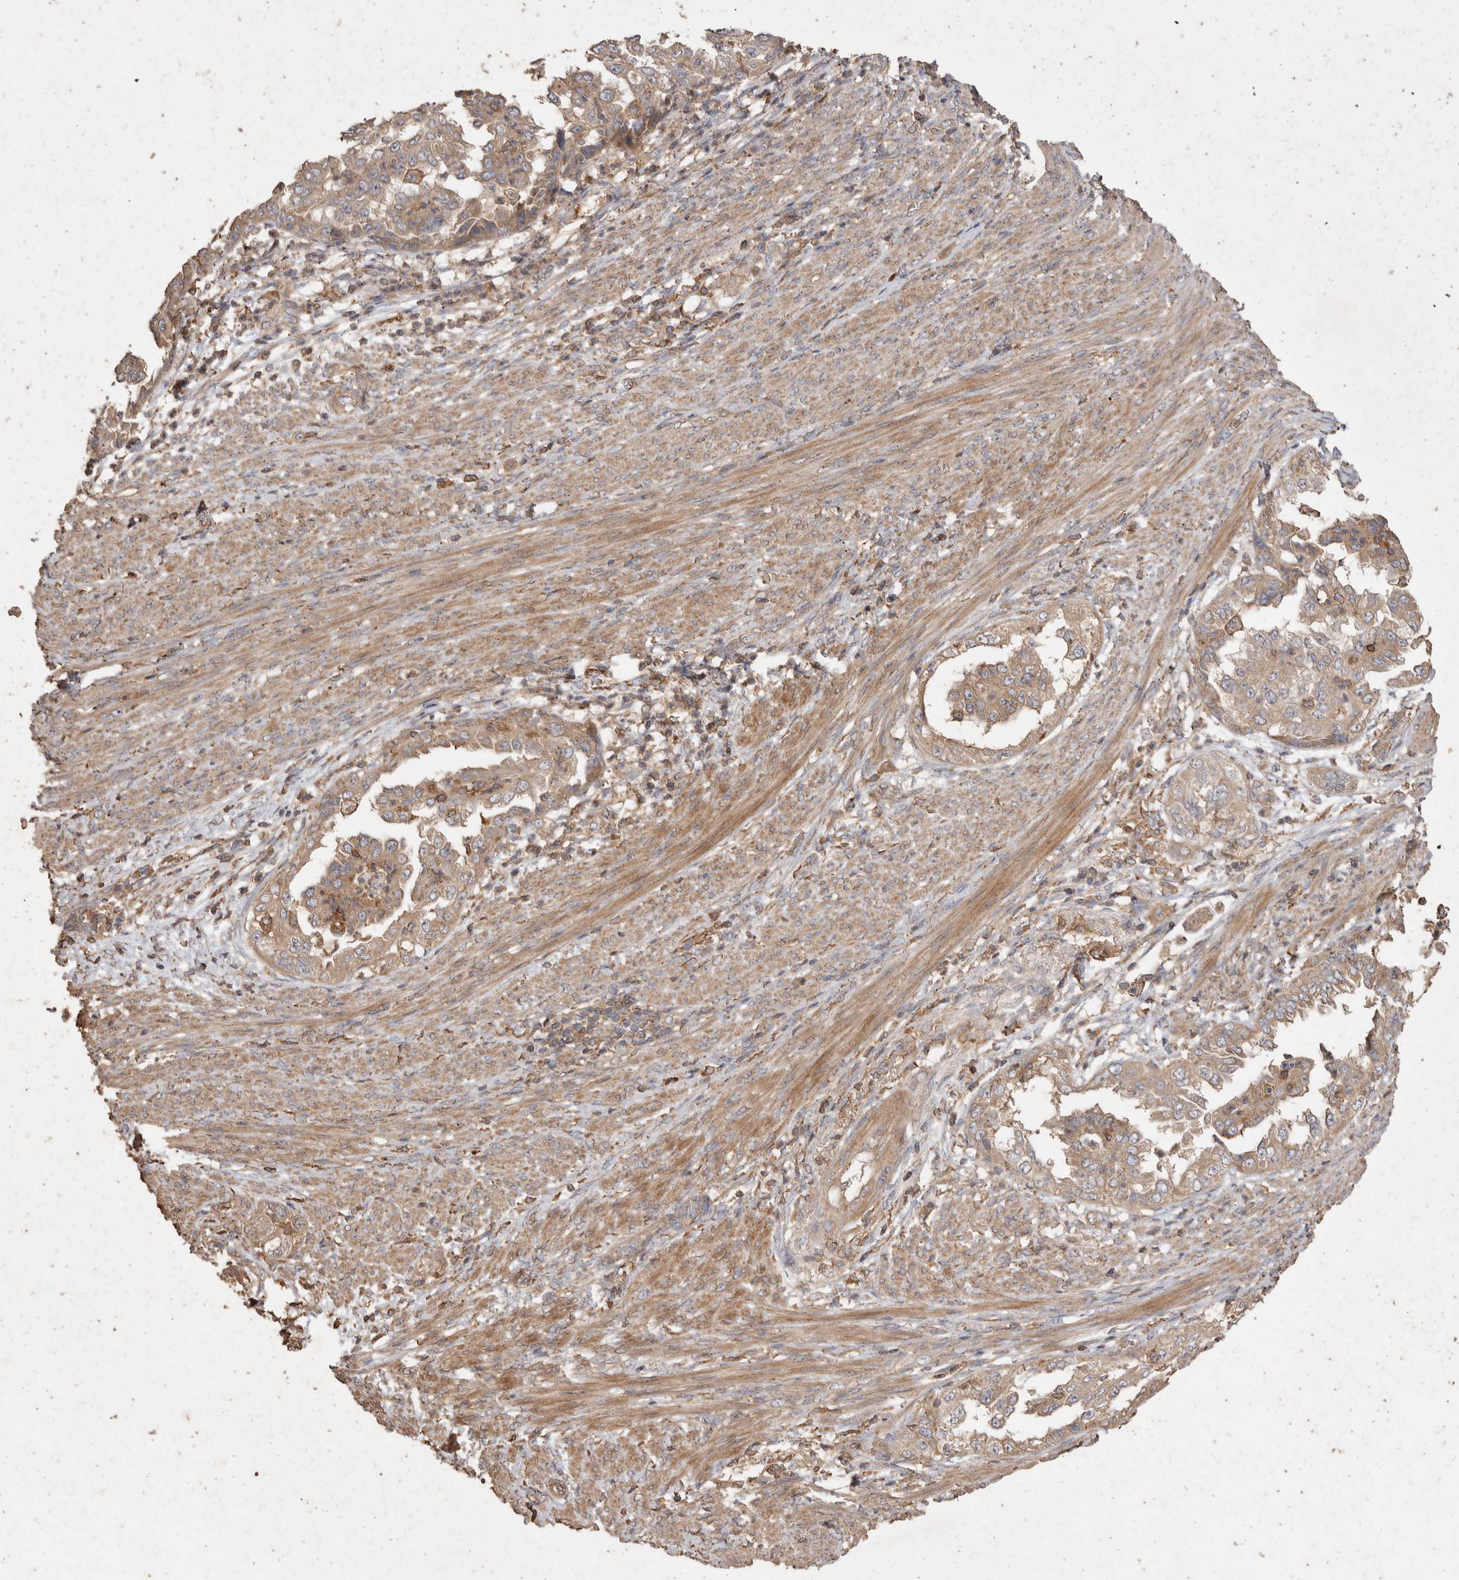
{"staining": {"intensity": "weak", "quantity": ">75%", "location": "cytoplasmic/membranous"}, "tissue": "endometrial cancer", "cell_type": "Tumor cells", "image_type": "cancer", "snomed": [{"axis": "morphology", "description": "Adenocarcinoma, NOS"}, {"axis": "topography", "description": "Endometrium"}], "caption": "Human adenocarcinoma (endometrial) stained with a brown dye demonstrates weak cytoplasmic/membranous positive expression in about >75% of tumor cells.", "gene": "SNX31", "patient": {"sex": "female", "age": 85}}